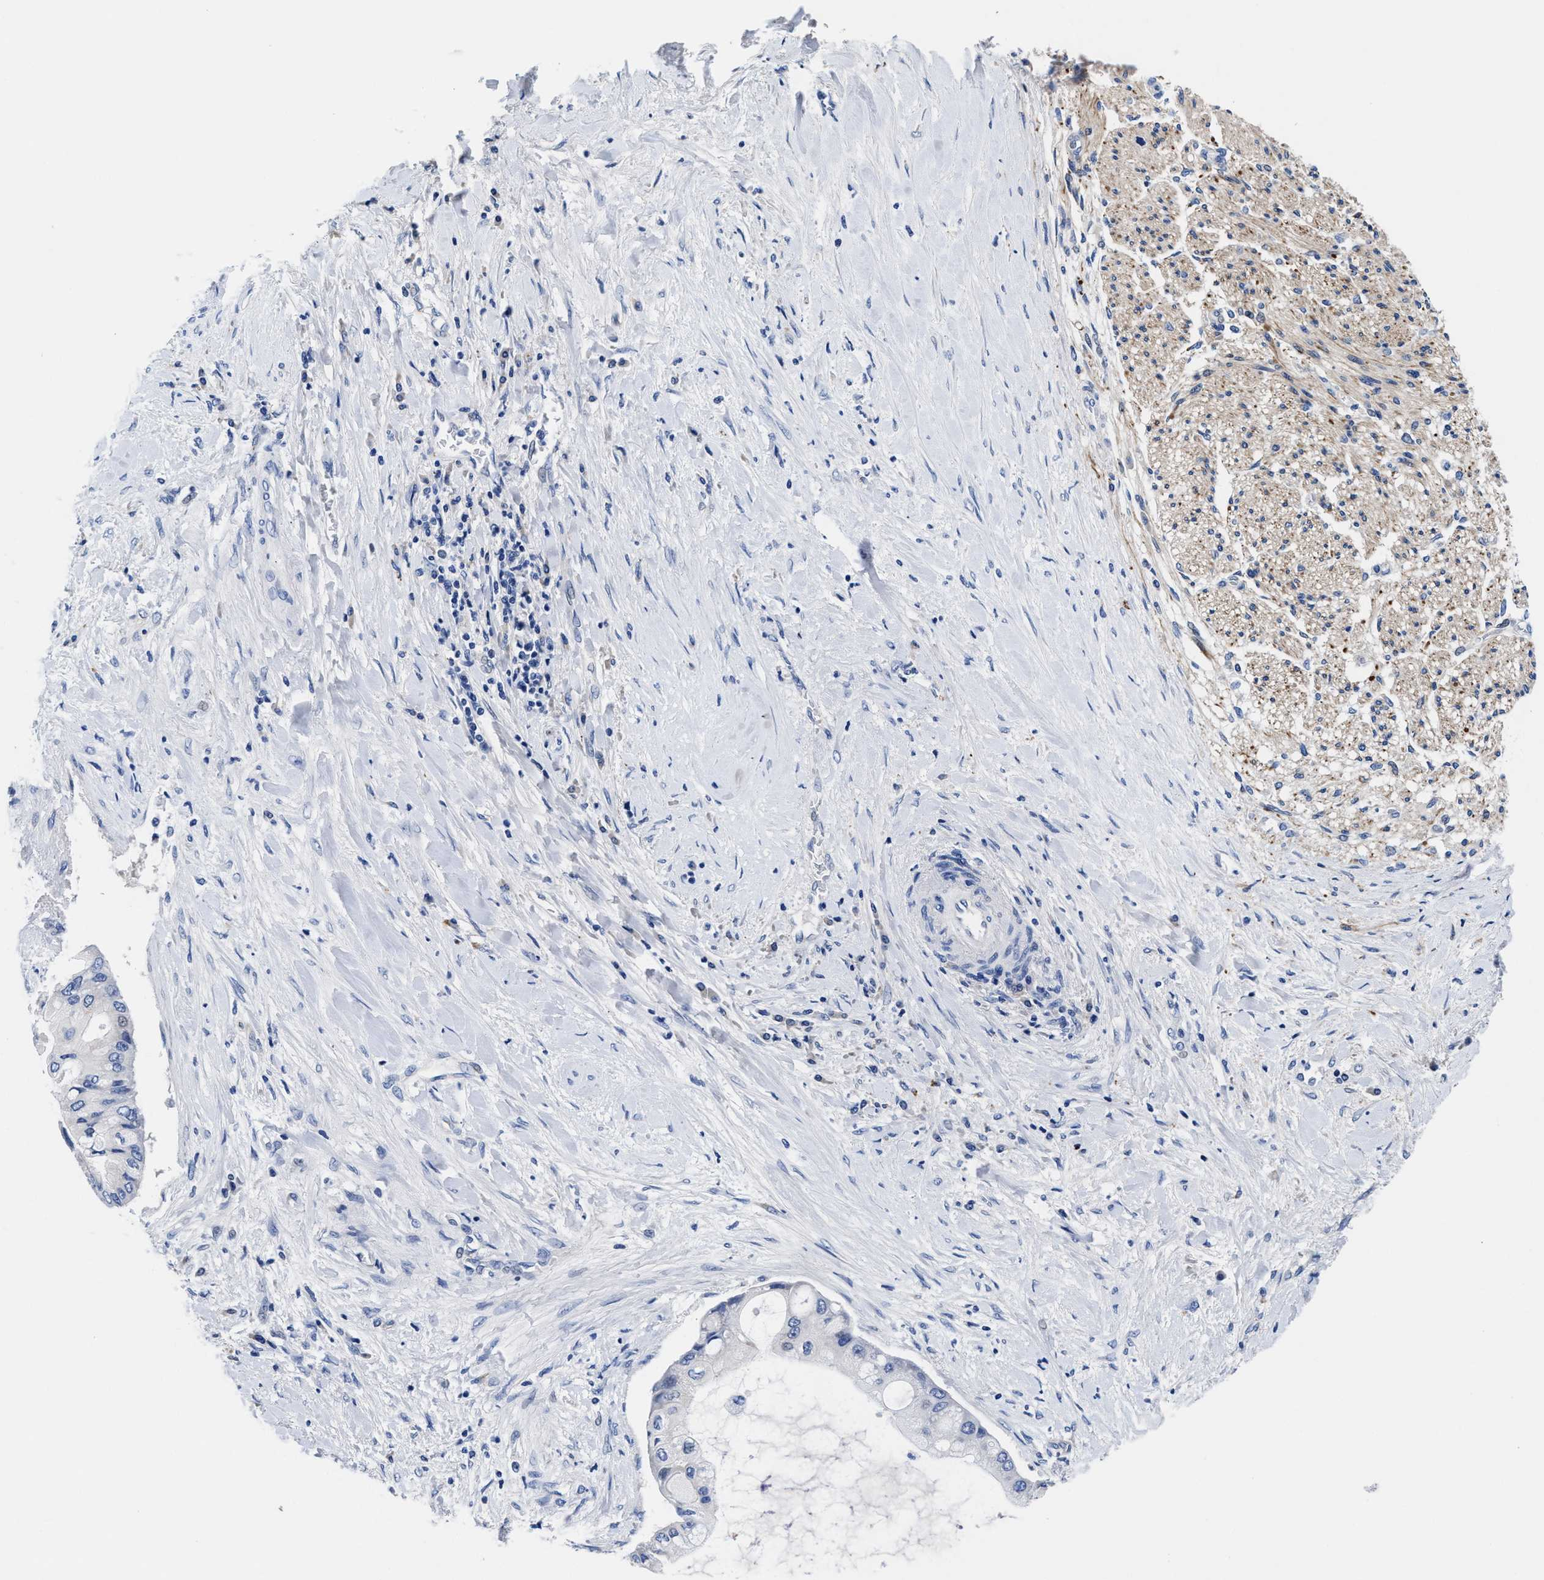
{"staining": {"intensity": "negative", "quantity": "none", "location": "none"}, "tissue": "liver cancer", "cell_type": "Tumor cells", "image_type": "cancer", "snomed": [{"axis": "morphology", "description": "Cholangiocarcinoma"}, {"axis": "topography", "description": "Liver"}], "caption": "Immunohistochemistry (IHC) of cholangiocarcinoma (liver) reveals no positivity in tumor cells. The staining was performed using DAB to visualize the protein expression in brown, while the nuclei were stained in blue with hematoxylin (Magnification: 20x).", "gene": "DHRS13", "patient": {"sex": "male", "age": 50}}